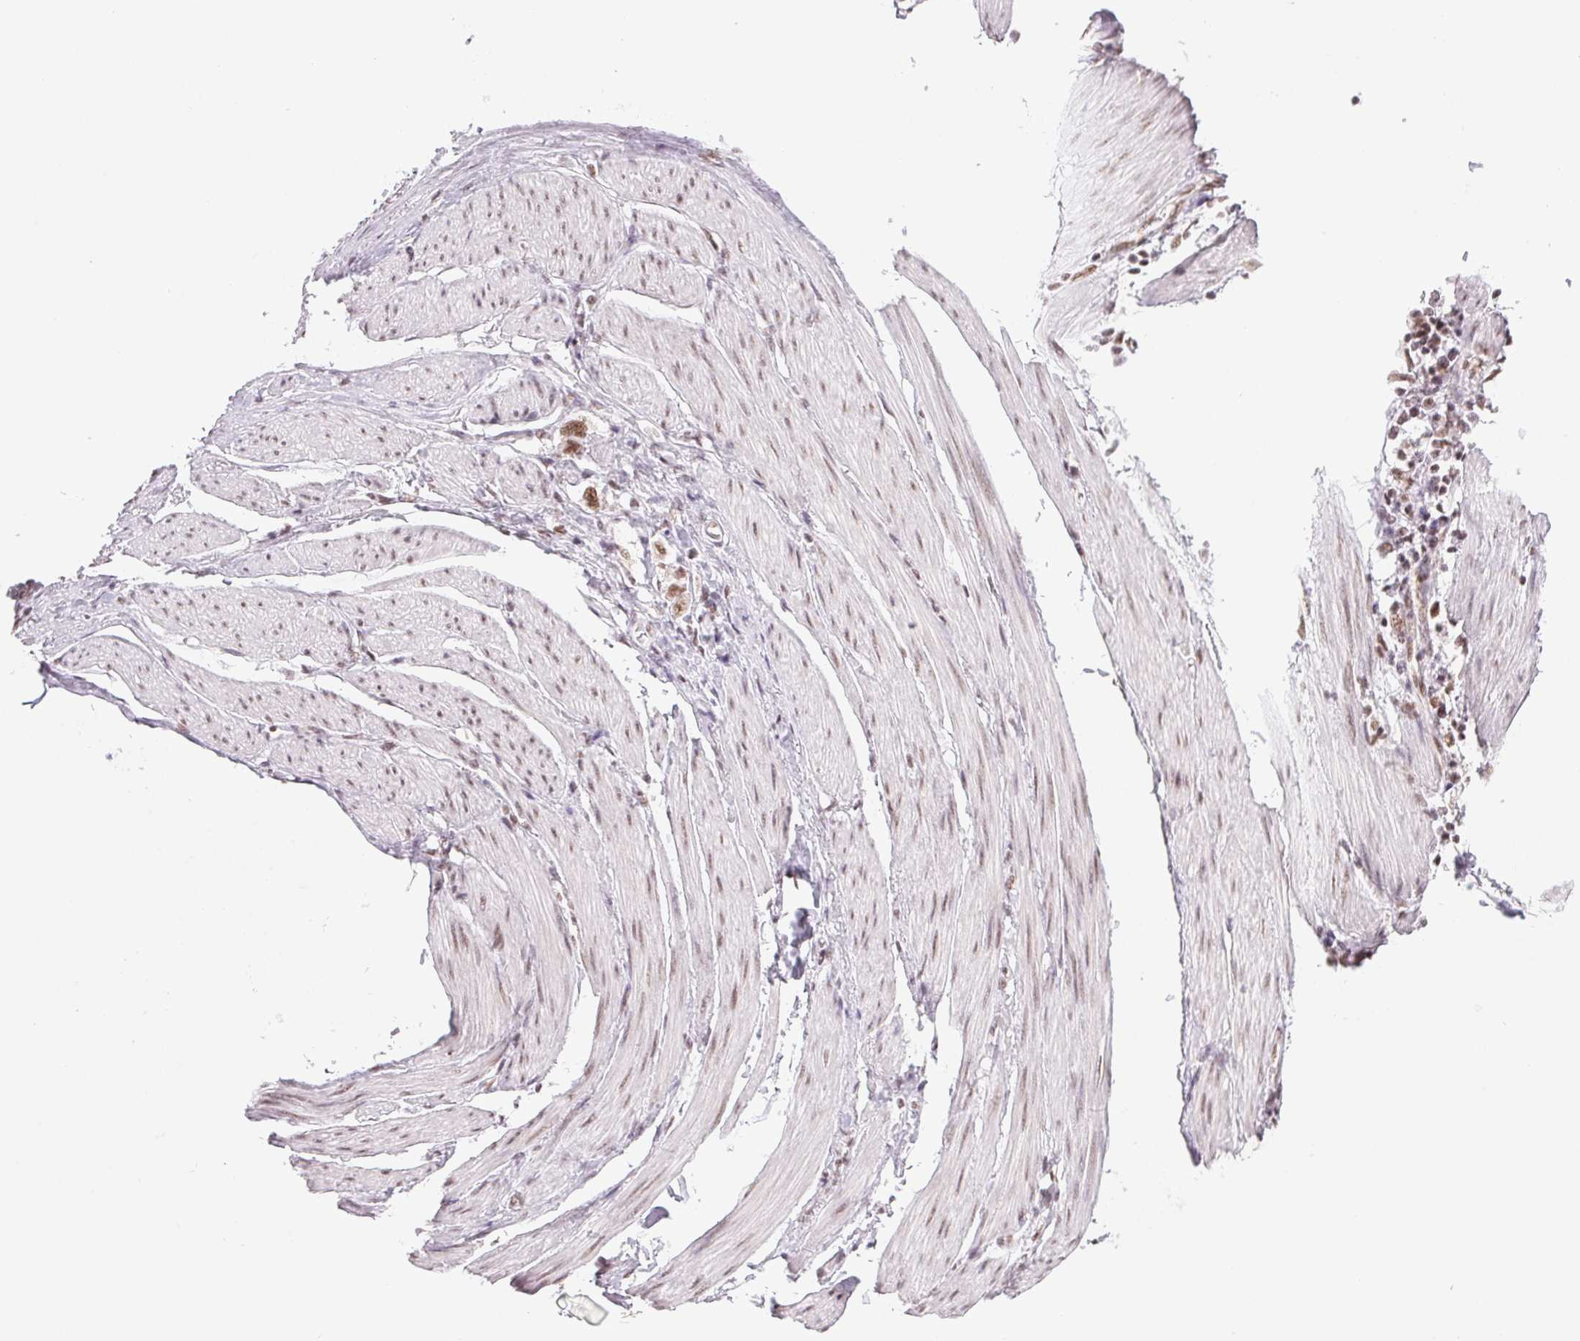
{"staining": {"intensity": "moderate", "quantity": ">75%", "location": "nuclear"}, "tissue": "stomach cancer", "cell_type": "Tumor cells", "image_type": "cancer", "snomed": [{"axis": "morphology", "description": "Adenocarcinoma, NOS"}, {"axis": "topography", "description": "Stomach"}], "caption": "Protein expression analysis of stomach adenocarcinoma demonstrates moderate nuclear positivity in about >75% of tumor cells. The staining is performed using DAB brown chromogen to label protein expression. The nuclei are counter-stained blue using hematoxylin.", "gene": "IK", "patient": {"sex": "female", "age": 81}}